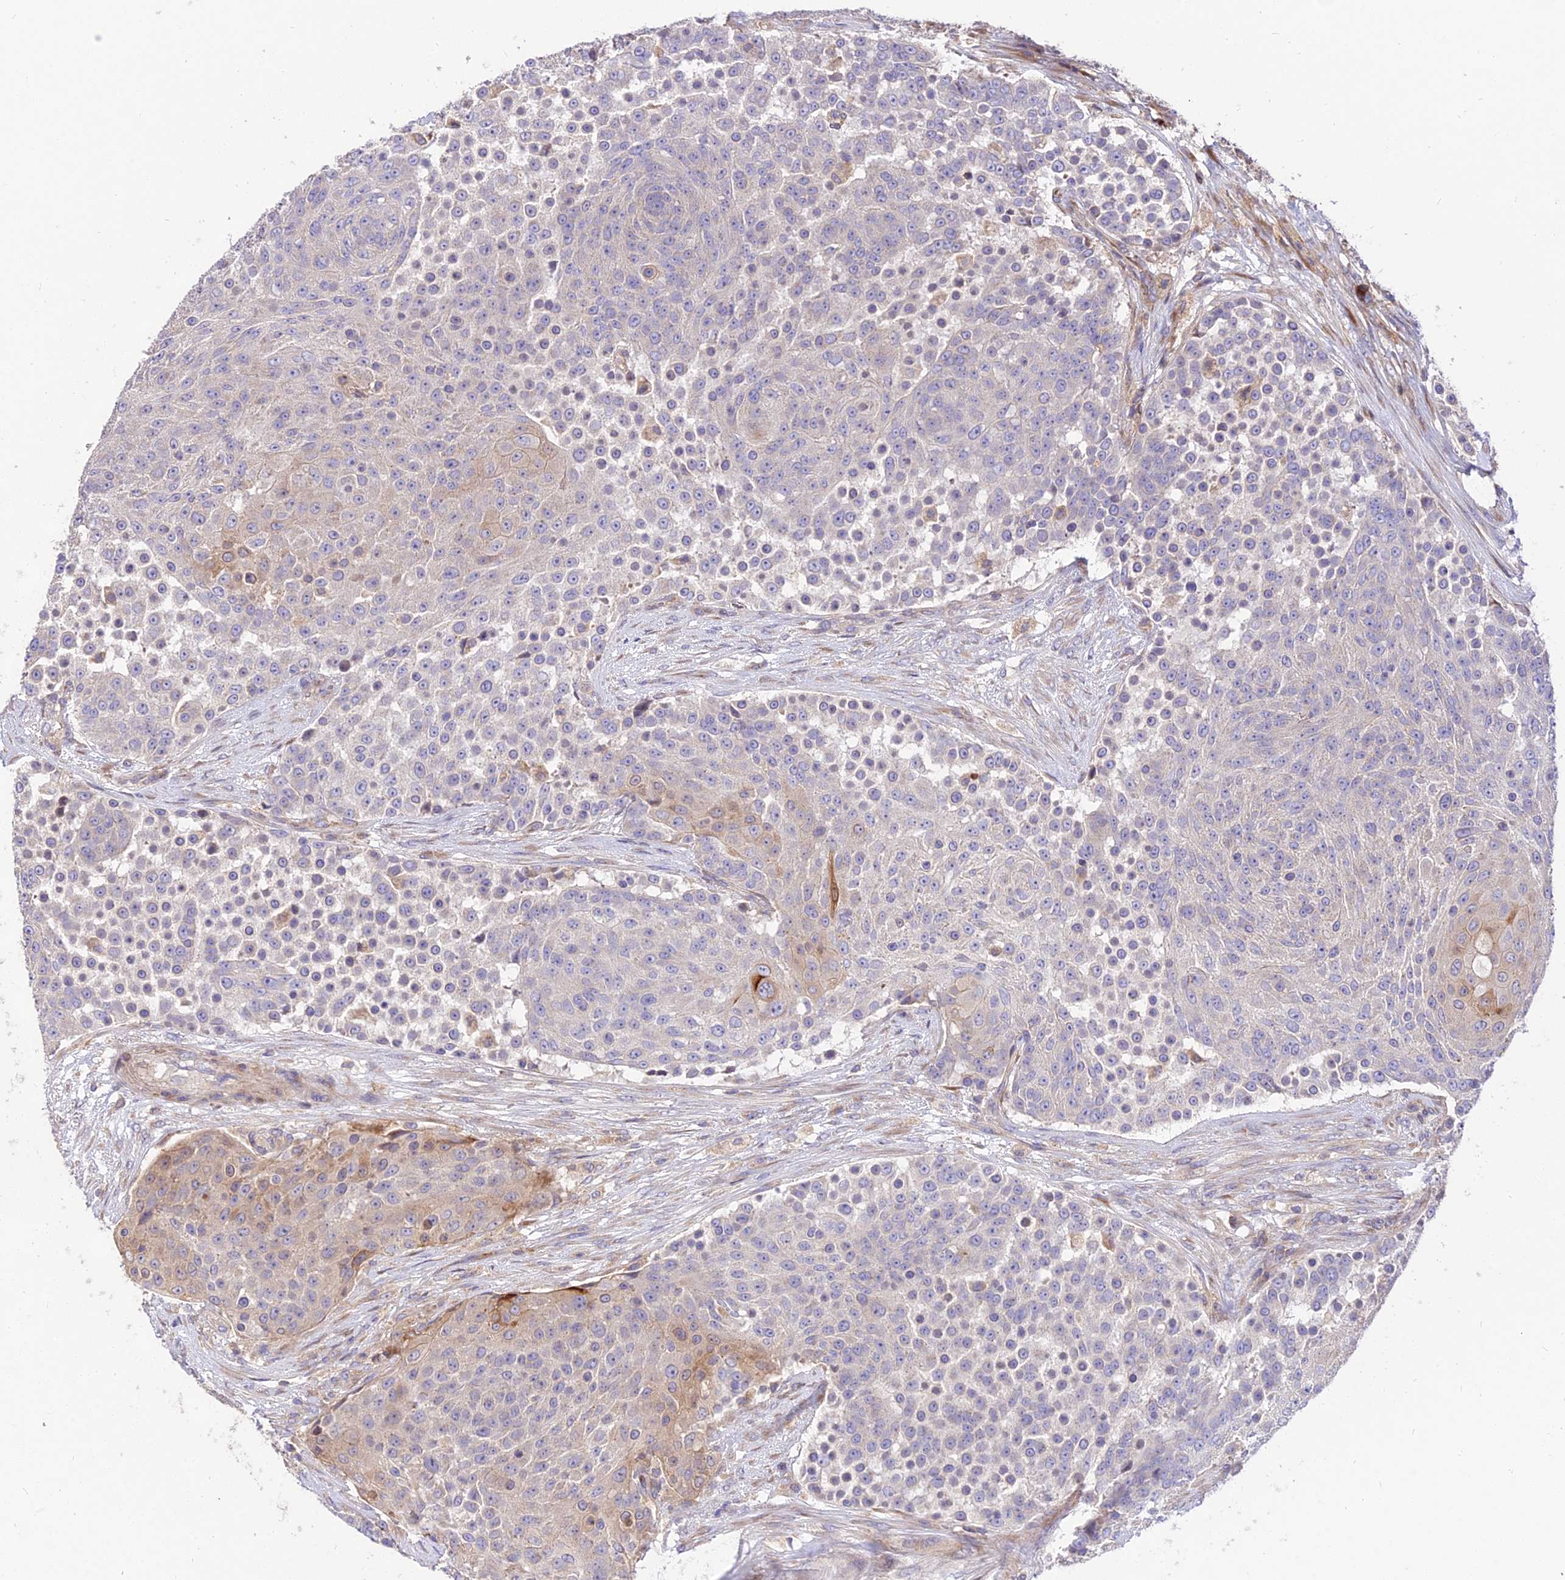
{"staining": {"intensity": "moderate", "quantity": "<25%", "location": "cytoplasmic/membranous"}, "tissue": "urothelial cancer", "cell_type": "Tumor cells", "image_type": "cancer", "snomed": [{"axis": "morphology", "description": "Urothelial carcinoma, High grade"}, {"axis": "topography", "description": "Urinary bladder"}], "caption": "An IHC photomicrograph of neoplastic tissue is shown. Protein staining in brown highlights moderate cytoplasmic/membranous positivity in urothelial cancer within tumor cells. The staining was performed using DAB, with brown indicating positive protein expression. Nuclei are stained blue with hematoxylin.", "gene": "ROCK1", "patient": {"sex": "female", "age": 63}}